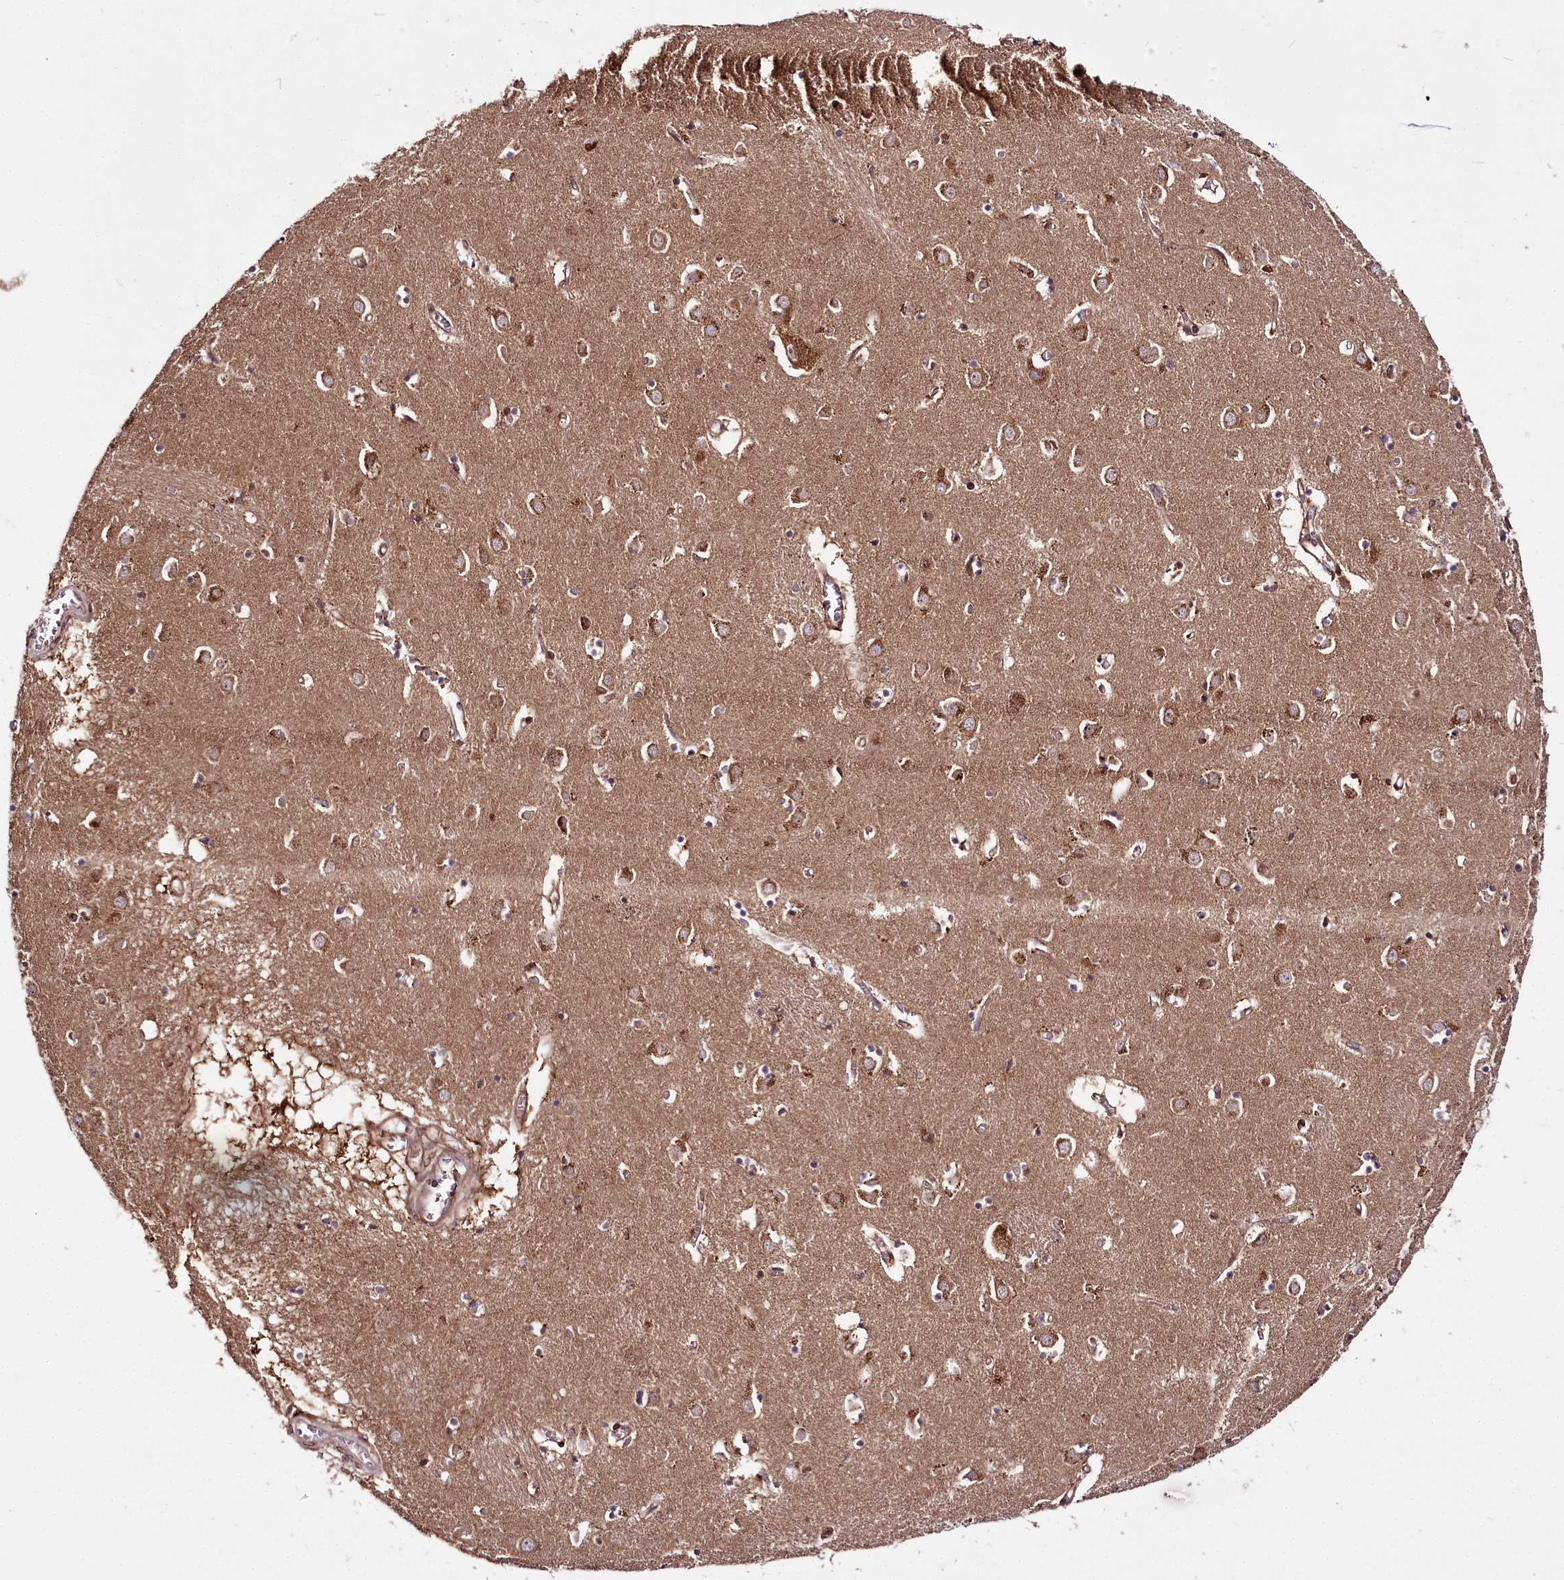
{"staining": {"intensity": "moderate", "quantity": "<25%", "location": "cytoplasmic/membranous"}, "tissue": "caudate", "cell_type": "Glial cells", "image_type": "normal", "snomed": [{"axis": "morphology", "description": "Normal tissue, NOS"}, {"axis": "topography", "description": "Lateral ventricle wall"}], "caption": "A low amount of moderate cytoplasmic/membranous positivity is present in approximately <25% of glial cells in benign caudate. Nuclei are stained in blue.", "gene": "RAB7A", "patient": {"sex": "male", "age": 70}}